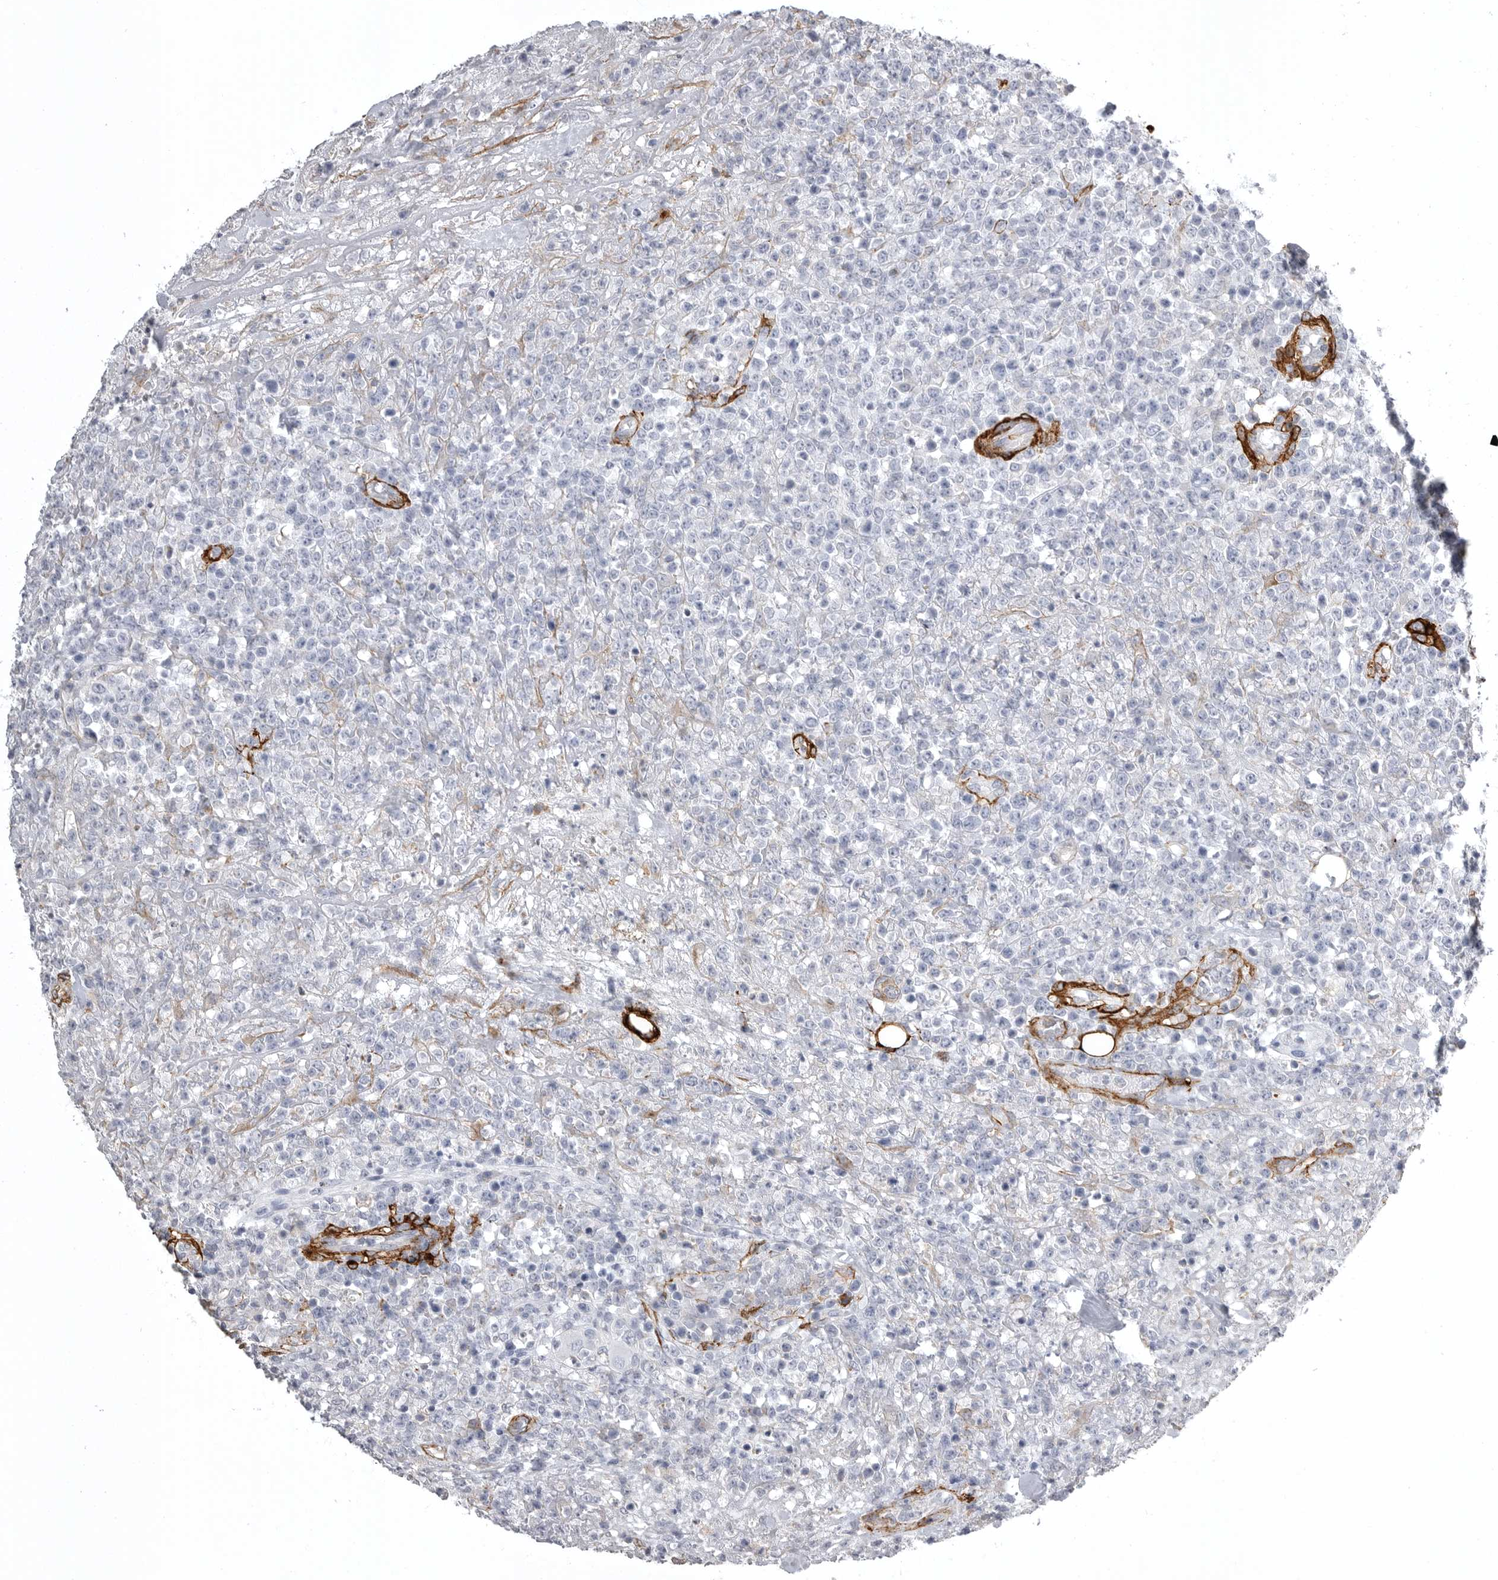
{"staining": {"intensity": "negative", "quantity": "none", "location": "none"}, "tissue": "lymphoma", "cell_type": "Tumor cells", "image_type": "cancer", "snomed": [{"axis": "morphology", "description": "Malignant lymphoma, non-Hodgkin's type, High grade"}, {"axis": "topography", "description": "Colon"}], "caption": "Tumor cells show no significant staining in high-grade malignant lymphoma, non-Hodgkin's type.", "gene": "AOC3", "patient": {"sex": "female", "age": 53}}